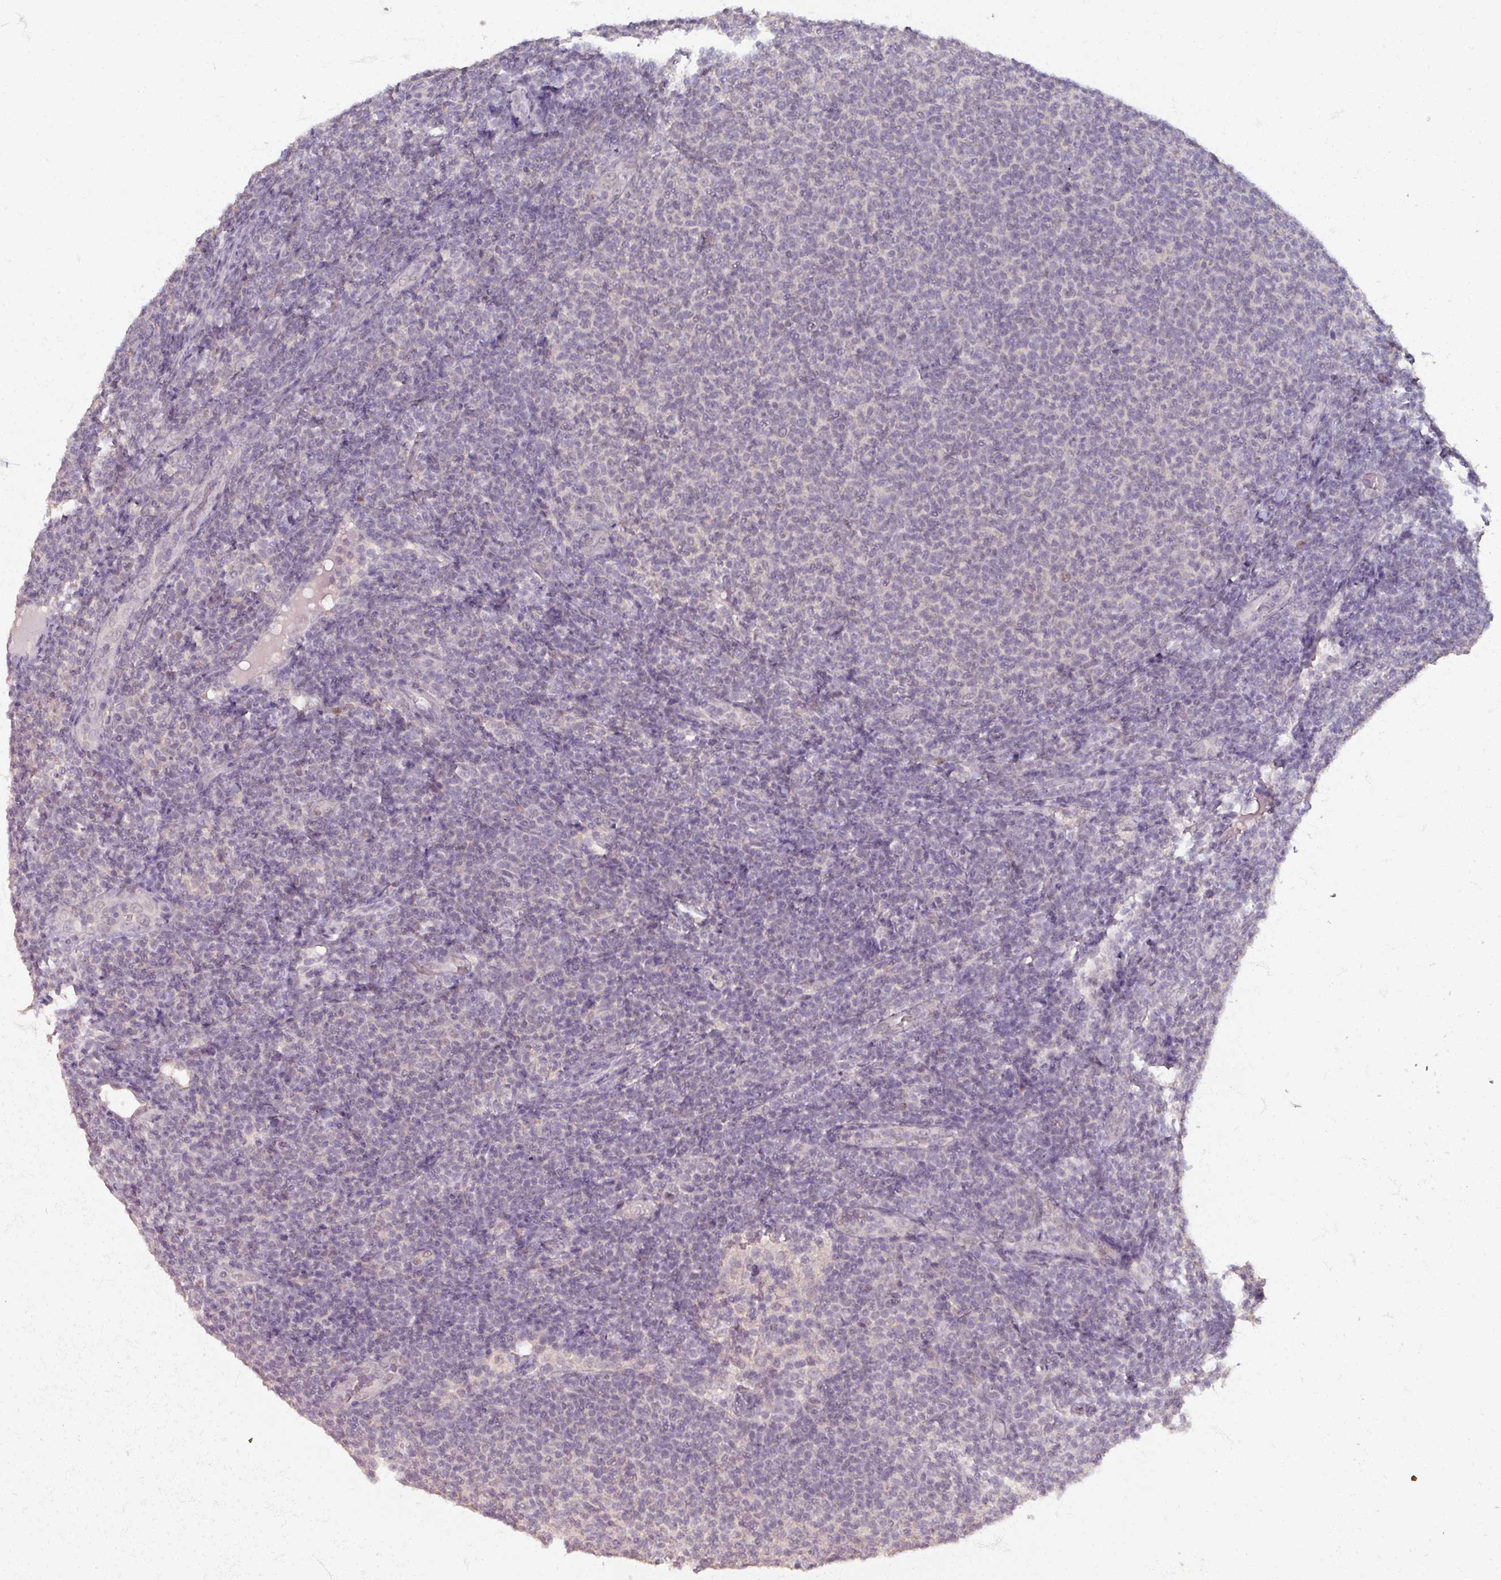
{"staining": {"intensity": "negative", "quantity": "none", "location": "none"}, "tissue": "lymphoma", "cell_type": "Tumor cells", "image_type": "cancer", "snomed": [{"axis": "morphology", "description": "Malignant lymphoma, non-Hodgkin's type, Low grade"}, {"axis": "topography", "description": "Lymph node"}], "caption": "High power microscopy histopathology image of an IHC histopathology image of malignant lymphoma, non-Hodgkin's type (low-grade), revealing no significant staining in tumor cells. The staining is performed using DAB brown chromogen with nuclei counter-stained in using hematoxylin.", "gene": "SOX11", "patient": {"sex": "male", "age": 66}}